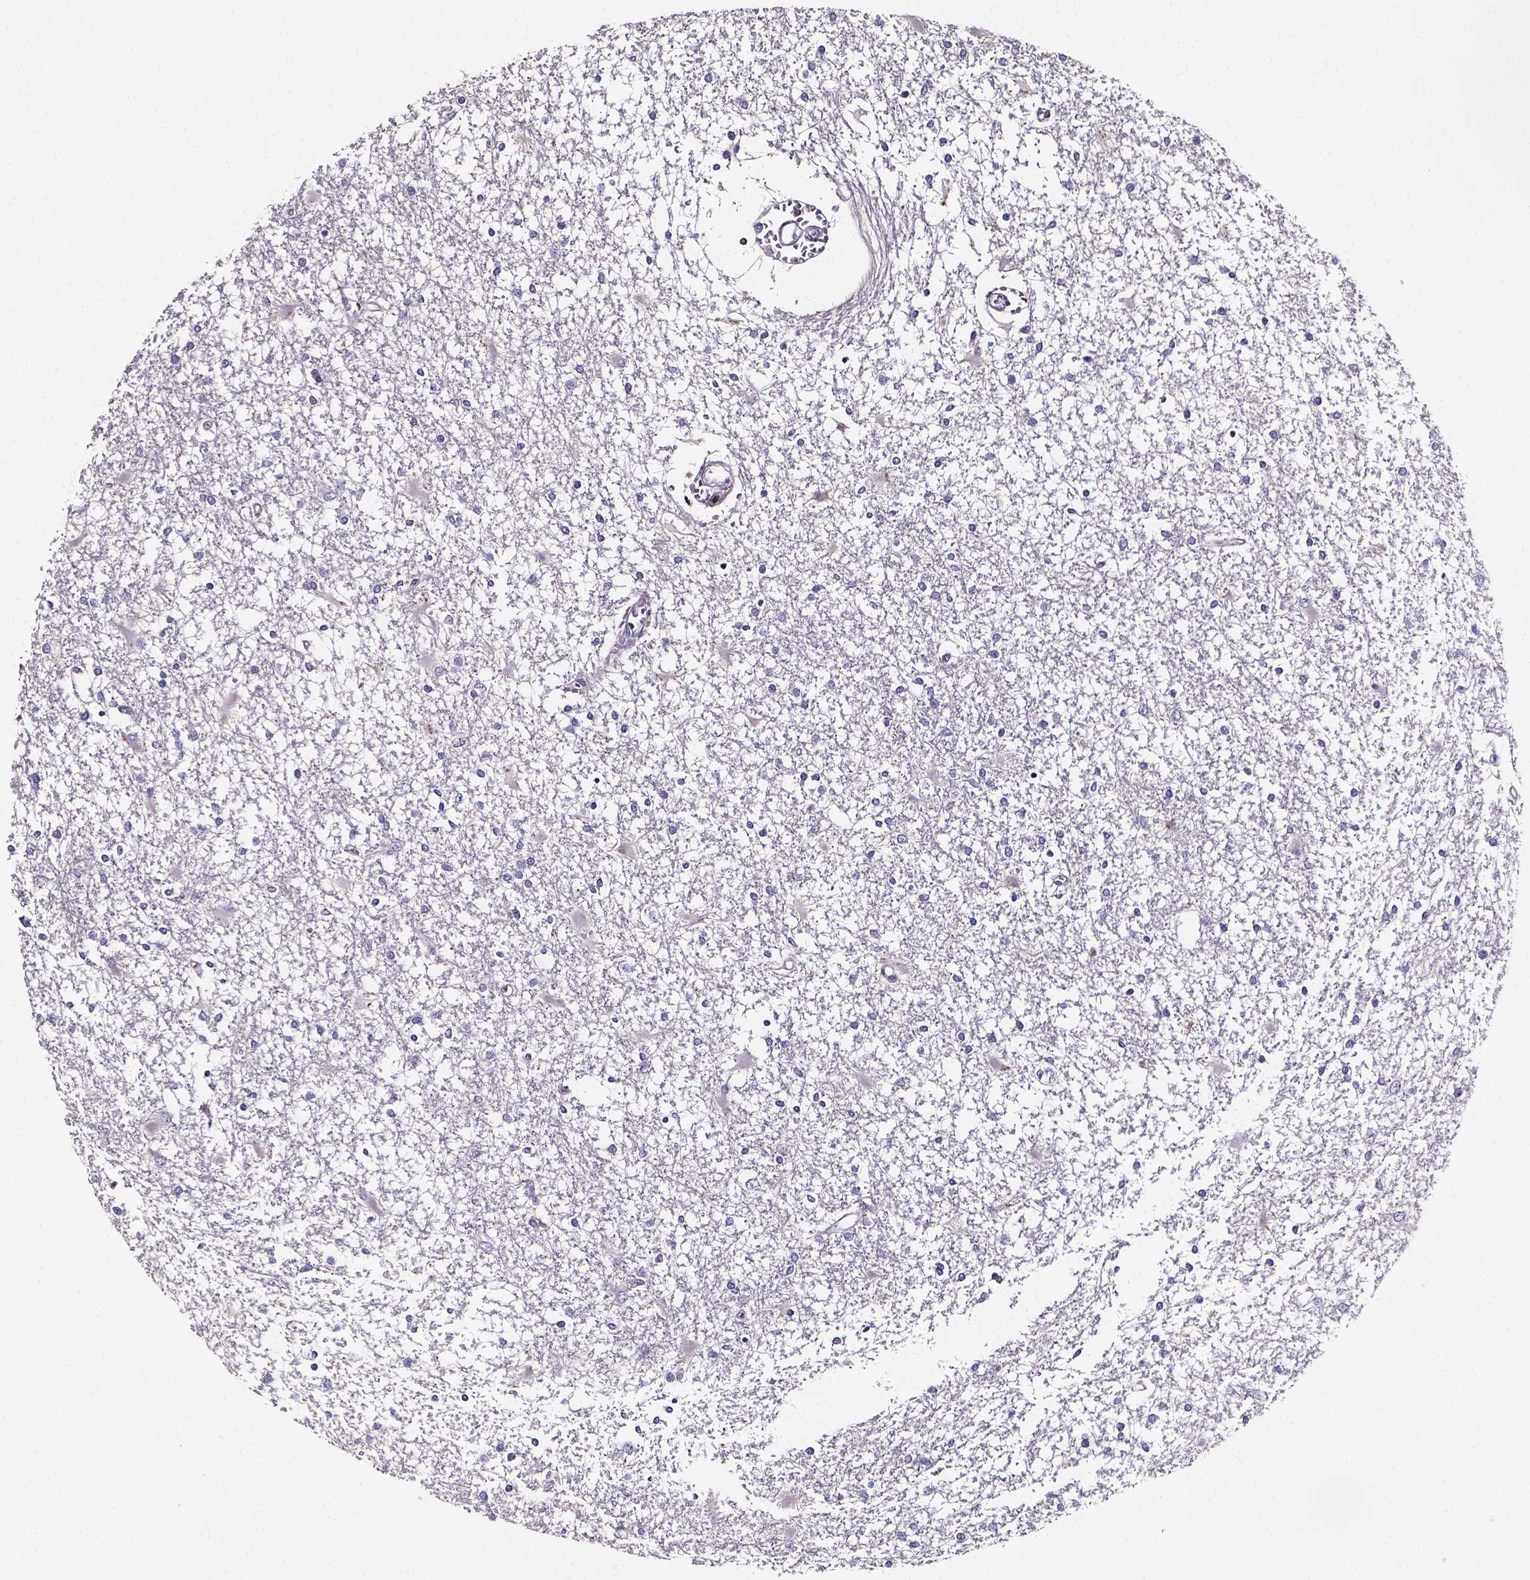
{"staining": {"intensity": "negative", "quantity": "none", "location": "none"}, "tissue": "glioma", "cell_type": "Tumor cells", "image_type": "cancer", "snomed": [{"axis": "morphology", "description": "Glioma, malignant, High grade"}, {"axis": "topography", "description": "Cerebral cortex"}], "caption": "IHC of human glioma reveals no staining in tumor cells. Nuclei are stained in blue.", "gene": "THEMIS", "patient": {"sex": "male", "age": 79}}